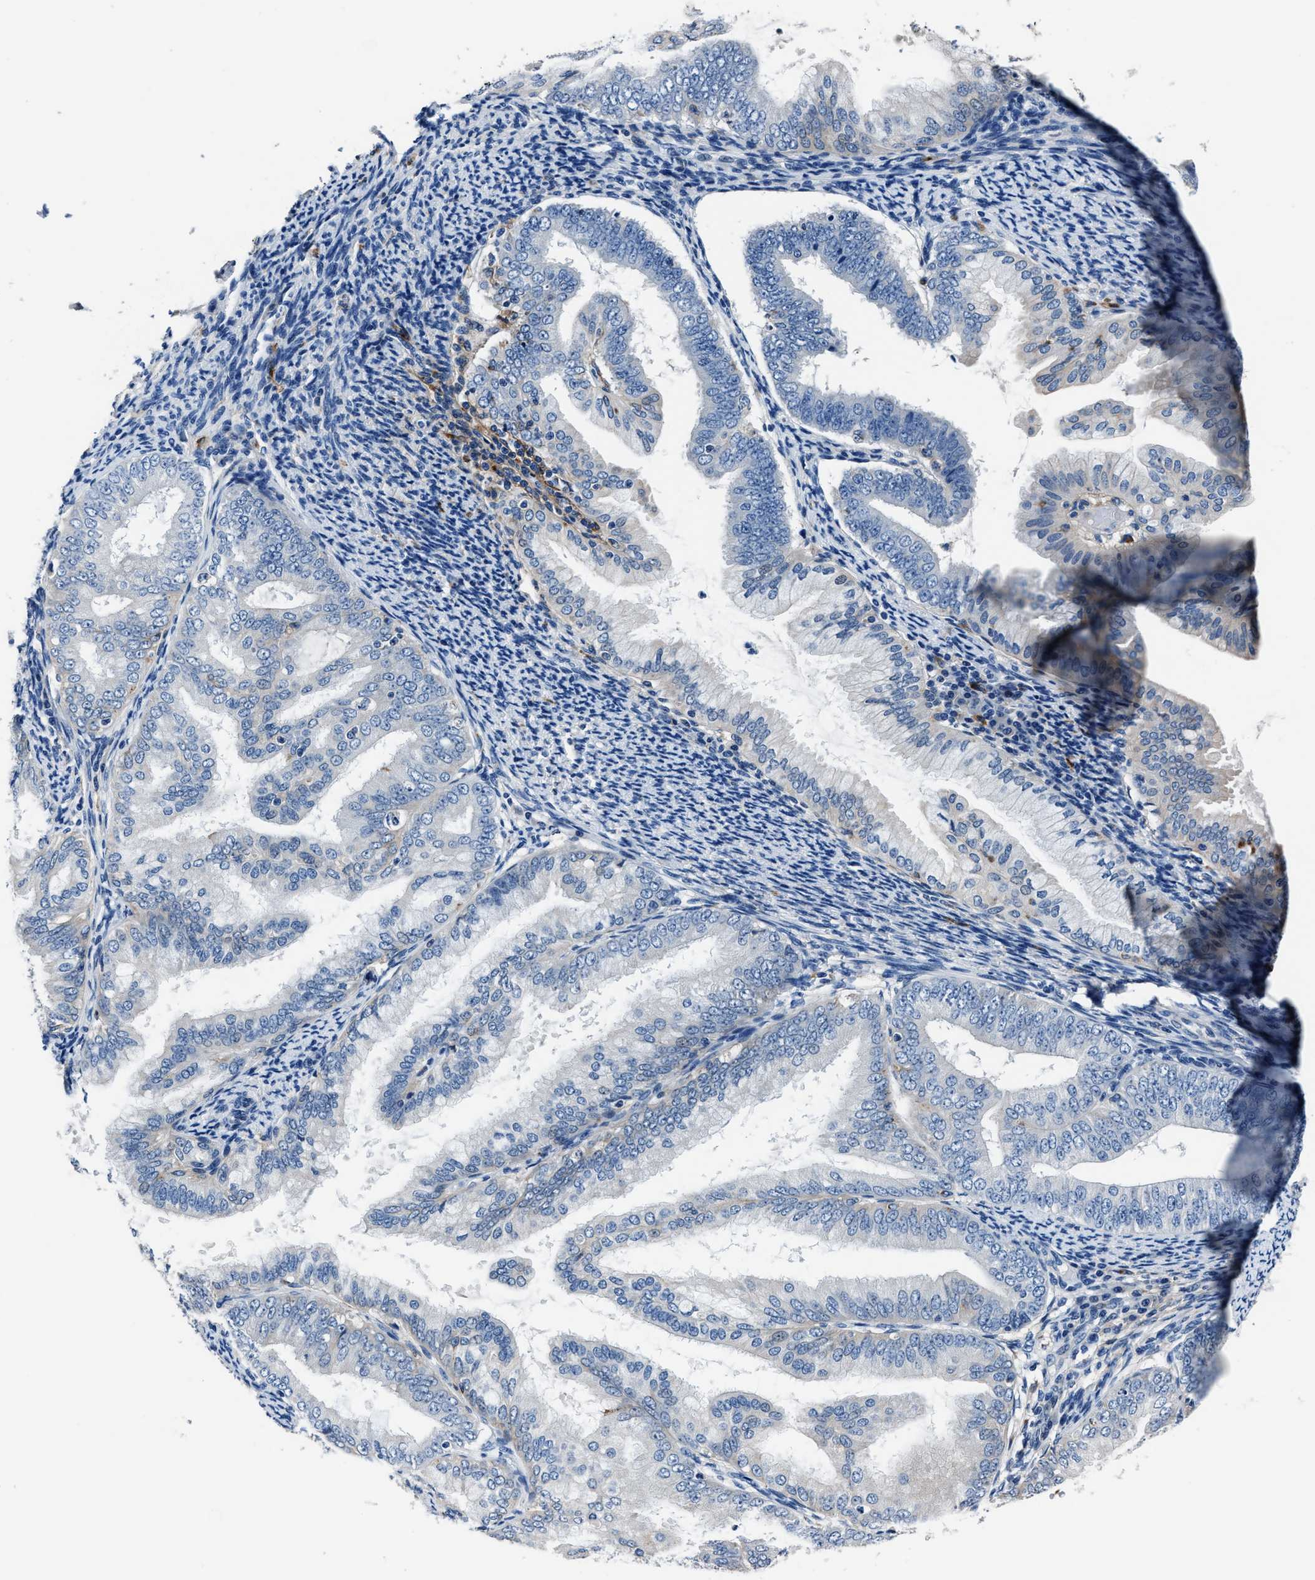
{"staining": {"intensity": "negative", "quantity": "none", "location": "none"}, "tissue": "endometrial cancer", "cell_type": "Tumor cells", "image_type": "cancer", "snomed": [{"axis": "morphology", "description": "Adenocarcinoma, NOS"}, {"axis": "topography", "description": "Endometrium"}], "caption": "IHC micrograph of neoplastic tissue: endometrial adenocarcinoma stained with DAB (3,3'-diaminobenzidine) demonstrates no significant protein staining in tumor cells.", "gene": "FGL2", "patient": {"sex": "female", "age": 63}}